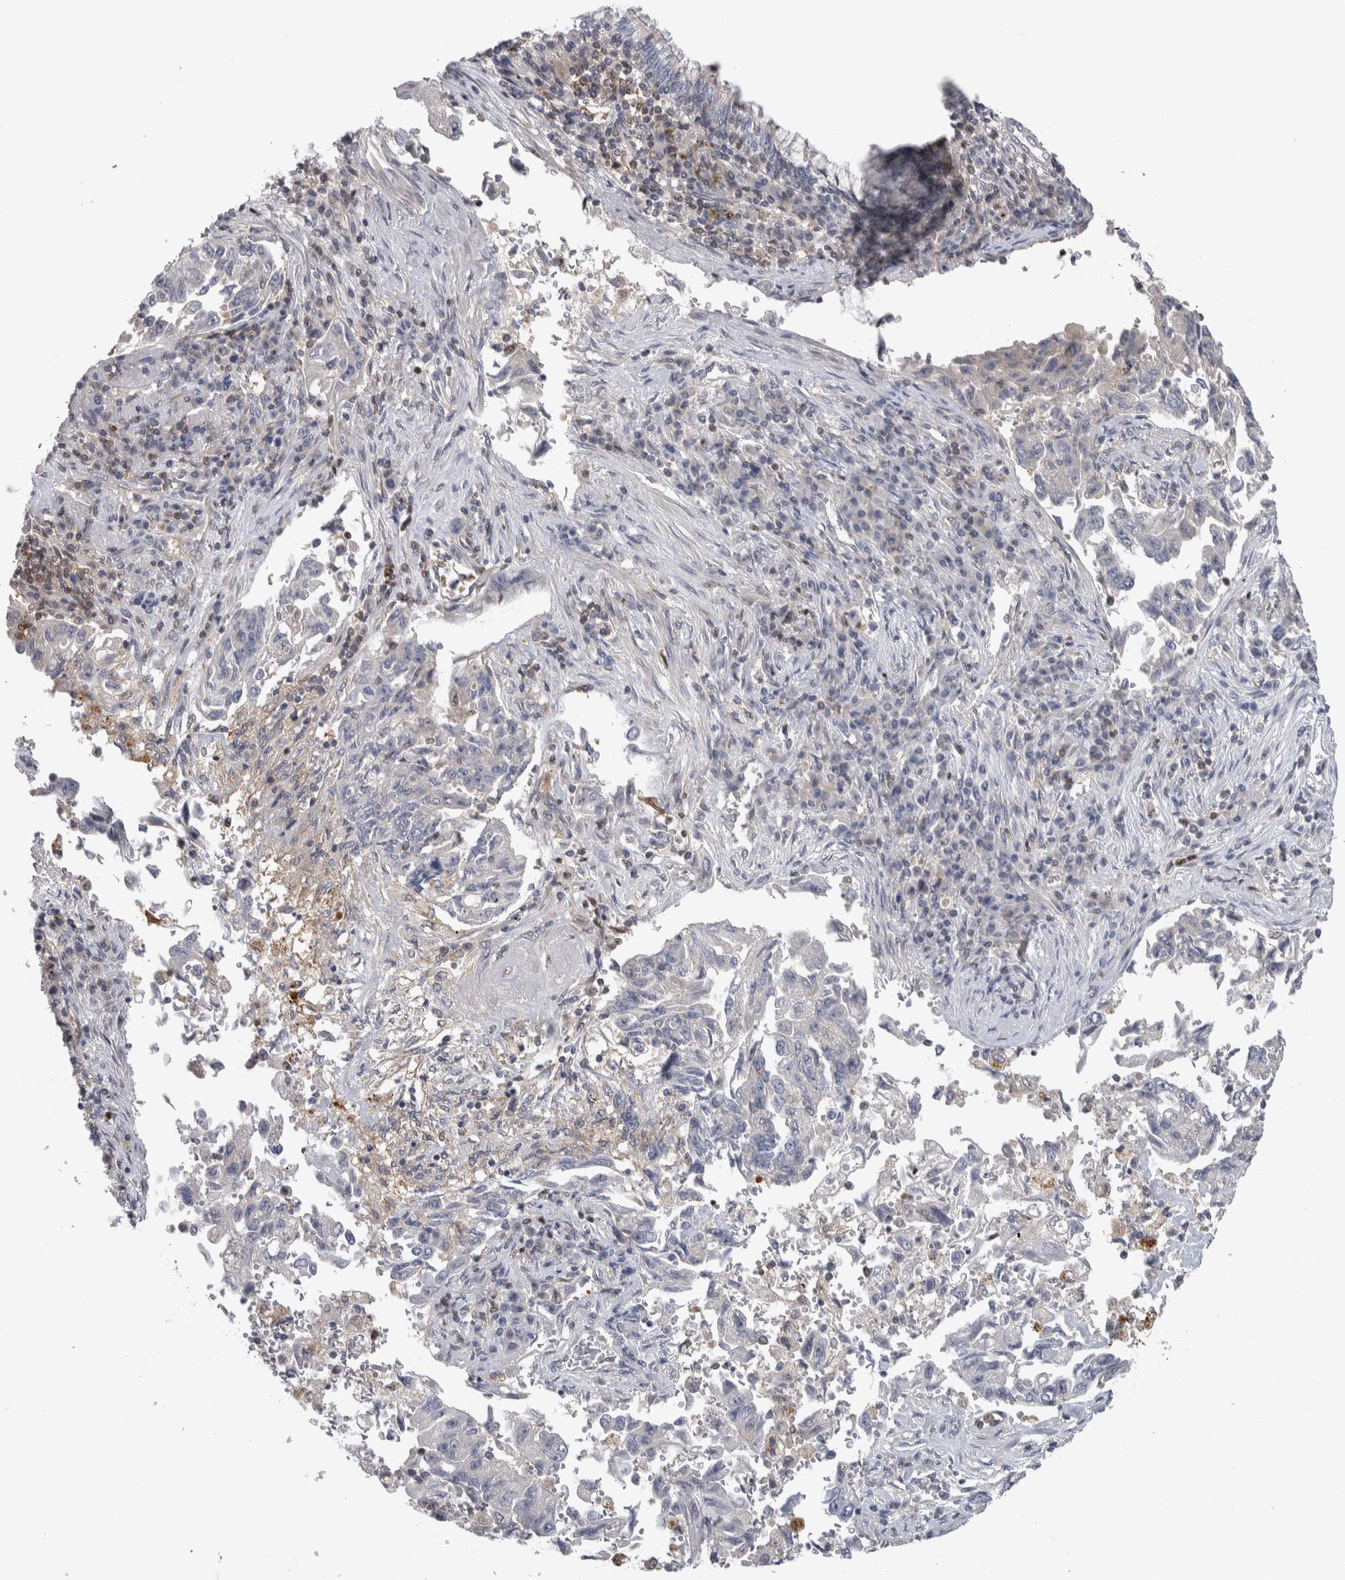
{"staining": {"intensity": "negative", "quantity": "none", "location": "none"}, "tissue": "lung cancer", "cell_type": "Tumor cells", "image_type": "cancer", "snomed": [{"axis": "morphology", "description": "Adenocarcinoma, NOS"}, {"axis": "topography", "description": "Lung"}], "caption": "A high-resolution image shows IHC staining of lung cancer, which exhibits no significant positivity in tumor cells. Nuclei are stained in blue.", "gene": "NFKB2", "patient": {"sex": "female", "age": 51}}